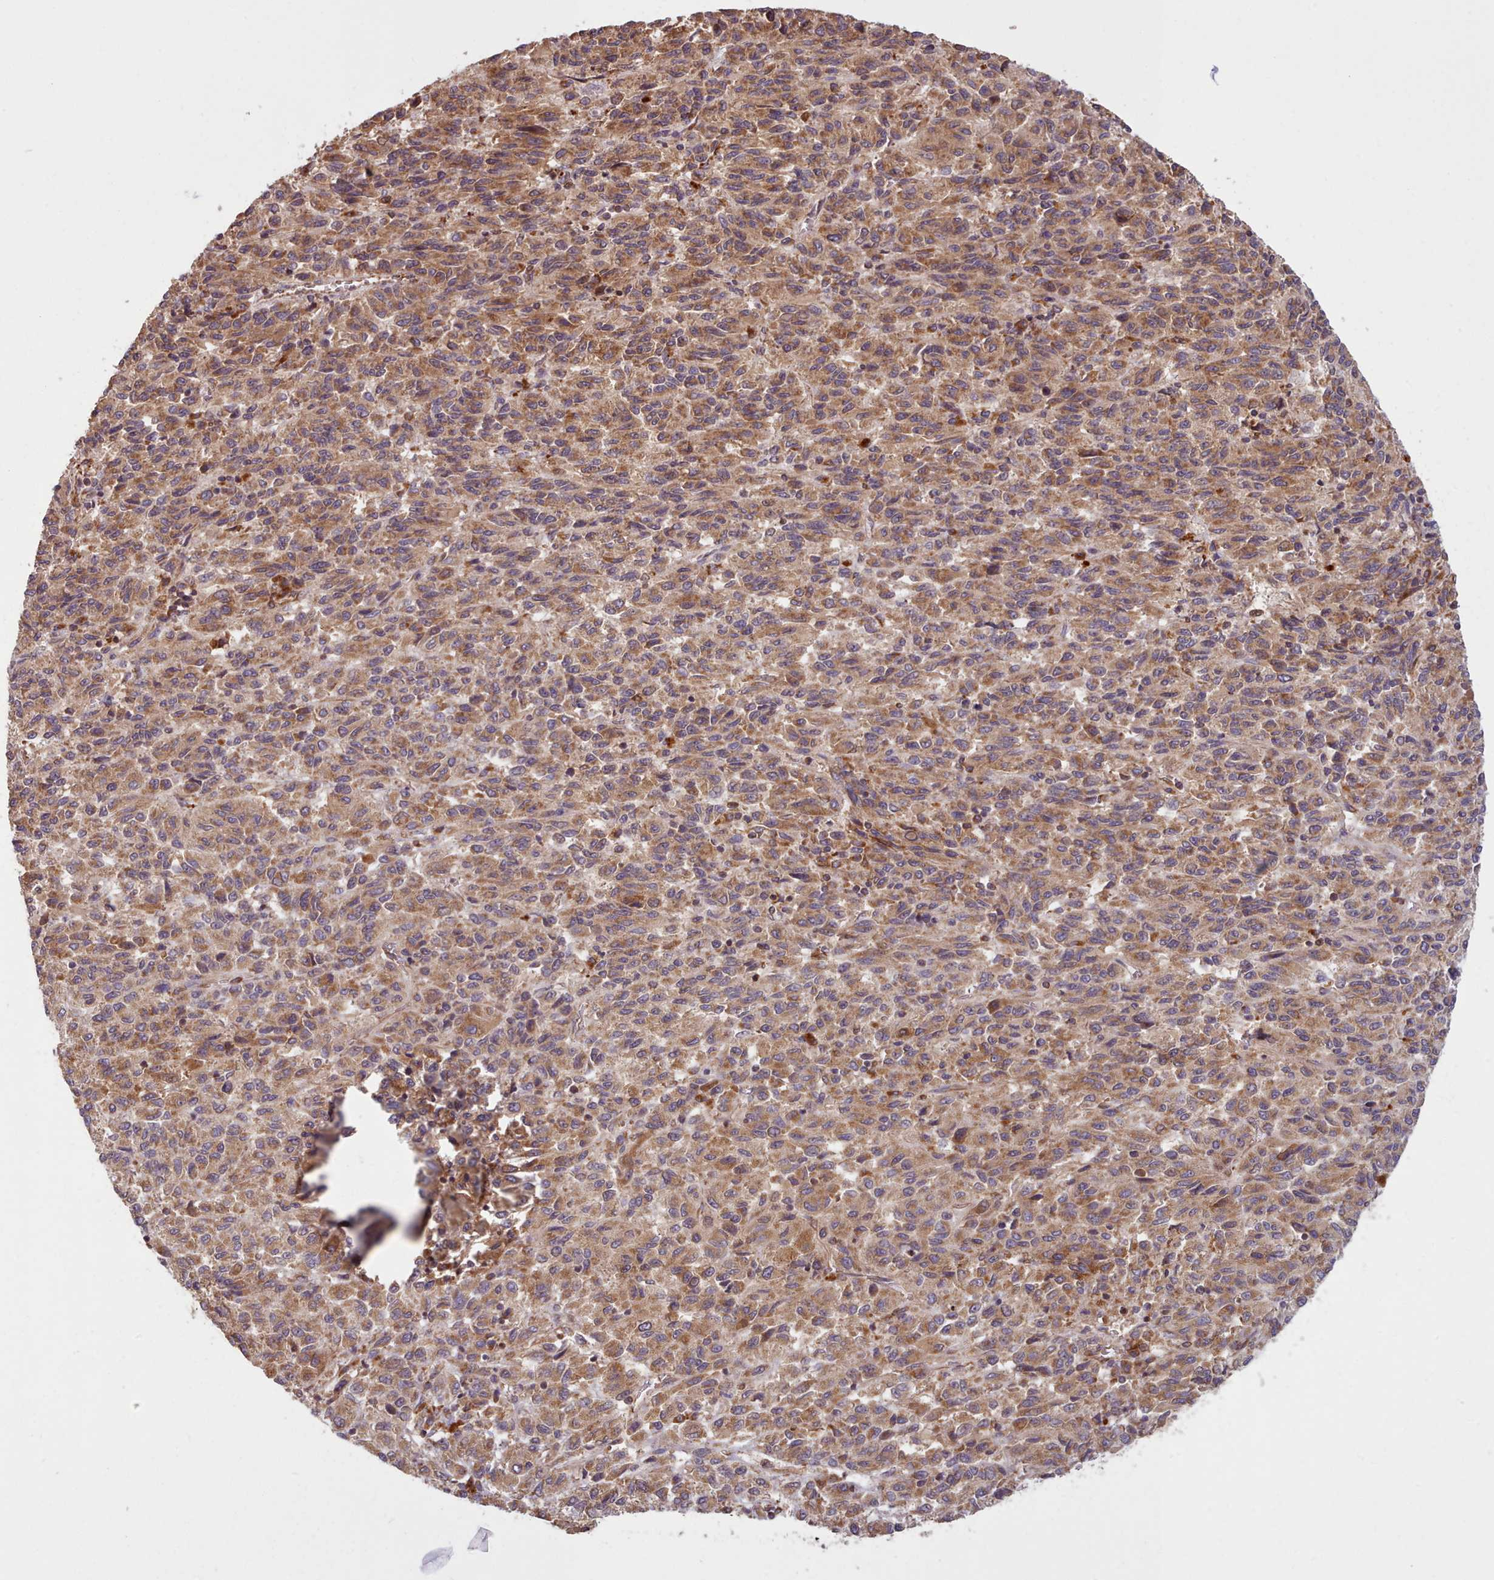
{"staining": {"intensity": "moderate", "quantity": ">75%", "location": "cytoplasmic/membranous"}, "tissue": "melanoma", "cell_type": "Tumor cells", "image_type": "cancer", "snomed": [{"axis": "morphology", "description": "Malignant melanoma, Metastatic site"}, {"axis": "topography", "description": "Lung"}], "caption": "IHC (DAB (3,3'-diaminobenzidine)) staining of human melanoma reveals moderate cytoplasmic/membranous protein positivity in about >75% of tumor cells. (Brightfield microscopy of DAB IHC at high magnification).", "gene": "CRYBG1", "patient": {"sex": "male", "age": 64}}